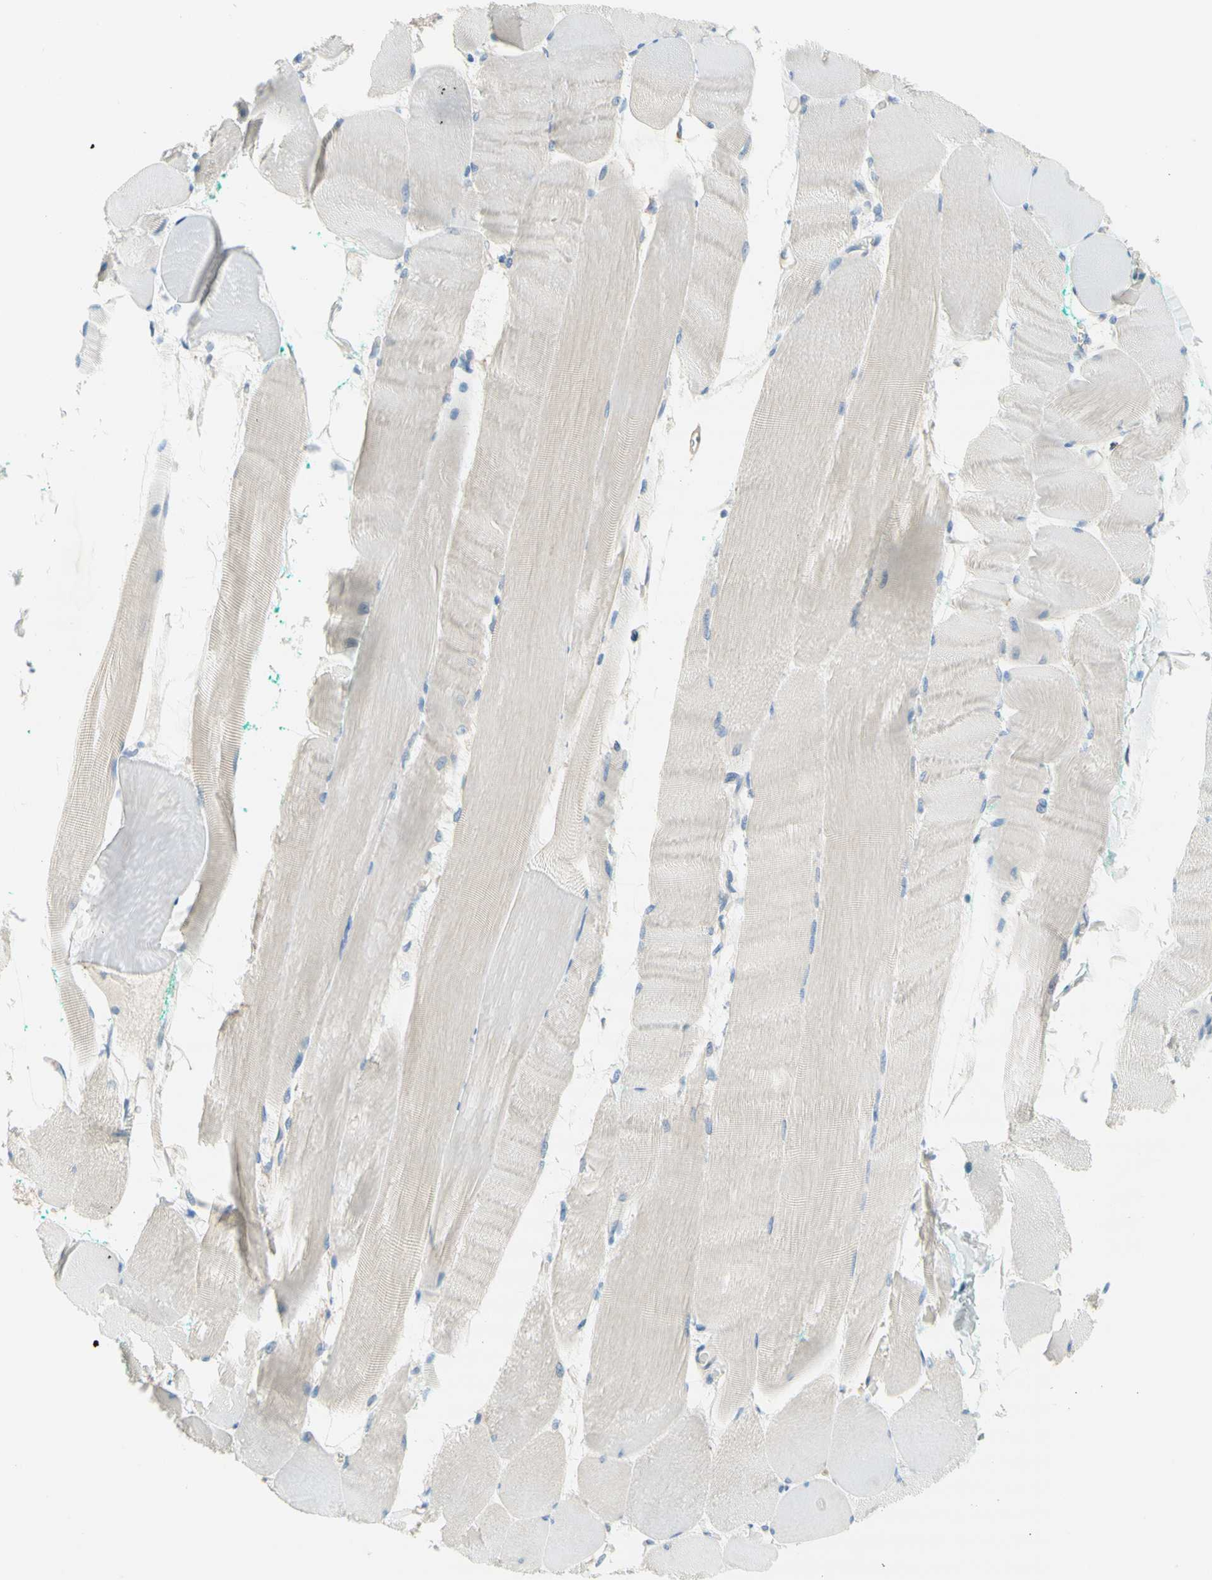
{"staining": {"intensity": "negative", "quantity": "none", "location": "none"}, "tissue": "skeletal muscle", "cell_type": "Myocytes", "image_type": "normal", "snomed": [{"axis": "morphology", "description": "Normal tissue, NOS"}, {"axis": "morphology", "description": "Squamous cell carcinoma, NOS"}, {"axis": "topography", "description": "Skeletal muscle"}], "caption": "Skeletal muscle was stained to show a protein in brown. There is no significant positivity in myocytes. (DAB immunohistochemistry visualized using brightfield microscopy, high magnification).", "gene": "F3", "patient": {"sex": "male", "age": 51}}